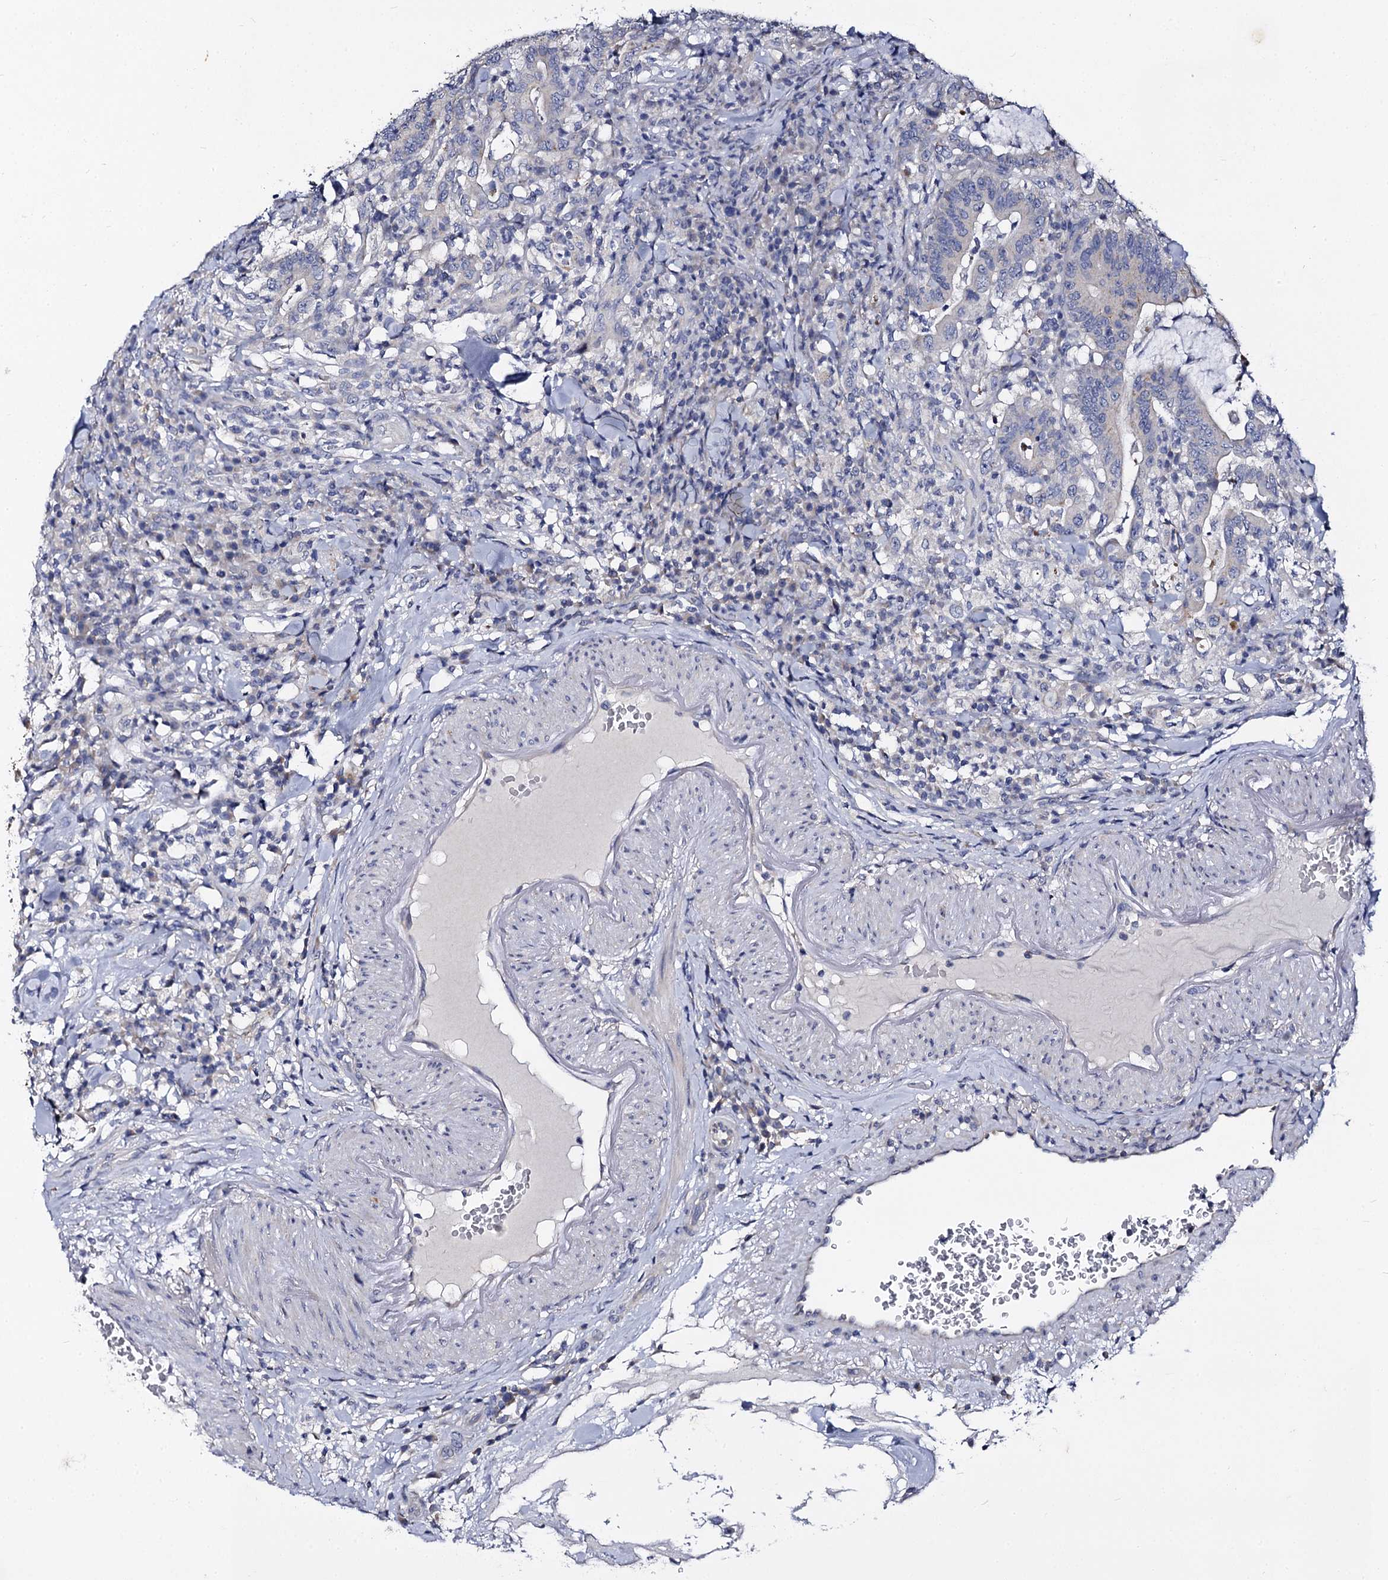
{"staining": {"intensity": "negative", "quantity": "none", "location": "none"}, "tissue": "colorectal cancer", "cell_type": "Tumor cells", "image_type": "cancer", "snomed": [{"axis": "morphology", "description": "Adenocarcinoma, NOS"}, {"axis": "topography", "description": "Colon"}], "caption": "Human colorectal cancer (adenocarcinoma) stained for a protein using IHC reveals no positivity in tumor cells.", "gene": "PANX2", "patient": {"sex": "female", "age": 66}}